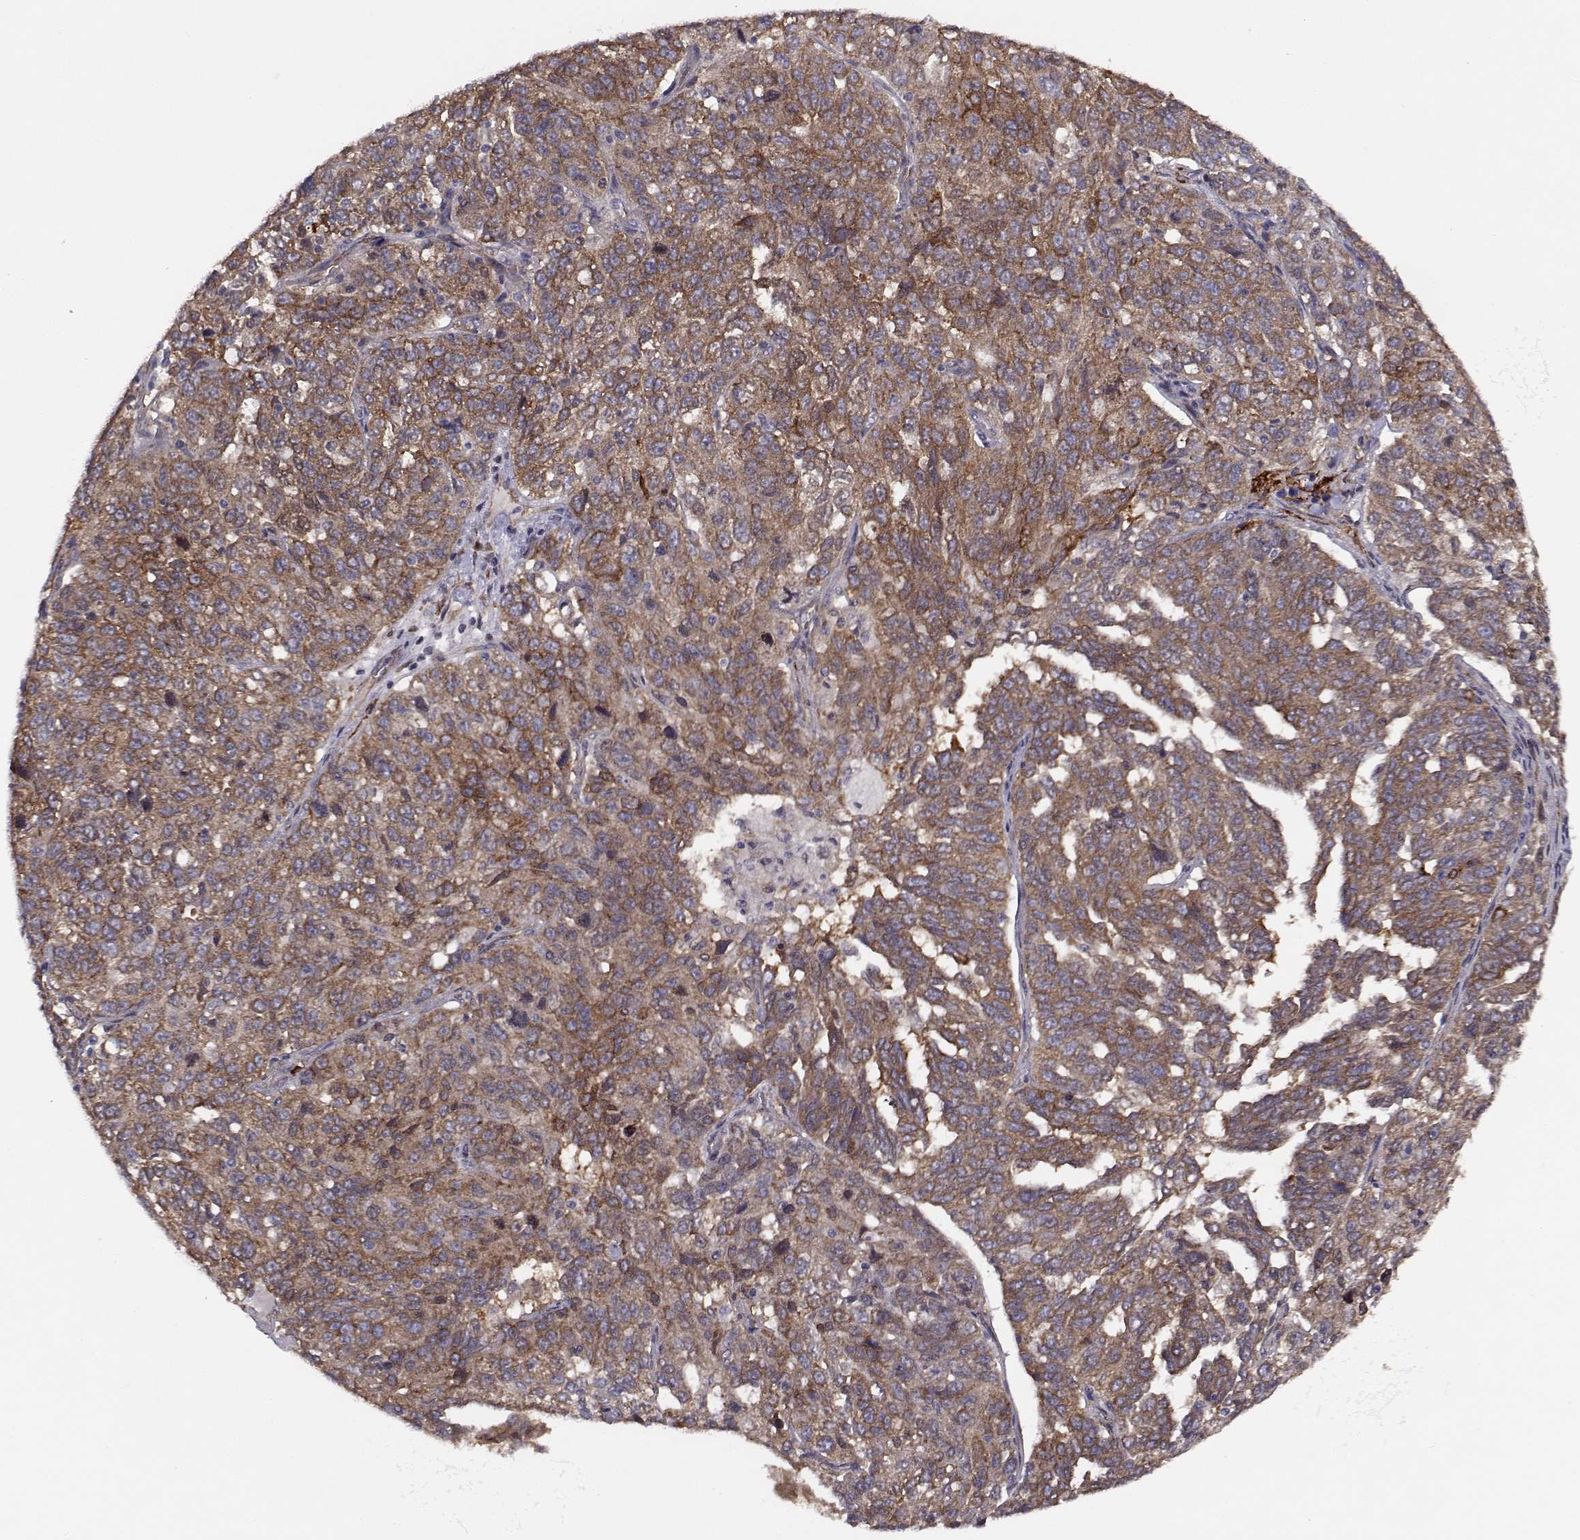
{"staining": {"intensity": "moderate", "quantity": ">75%", "location": "cytoplasmic/membranous"}, "tissue": "ovarian cancer", "cell_type": "Tumor cells", "image_type": "cancer", "snomed": [{"axis": "morphology", "description": "Cystadenocarcinoma, serous, NOS"}, {"axis": "topography", "description": "Ovary"}], "caption": "Tumor cells show medium levels of moderate cytoplasmic/membranous staining in approximately >75% of cells in human ovarian serous cystadenocarcinoma.", "gene": "TRIP10", "patient": {"sex": "female", "age": 71}}